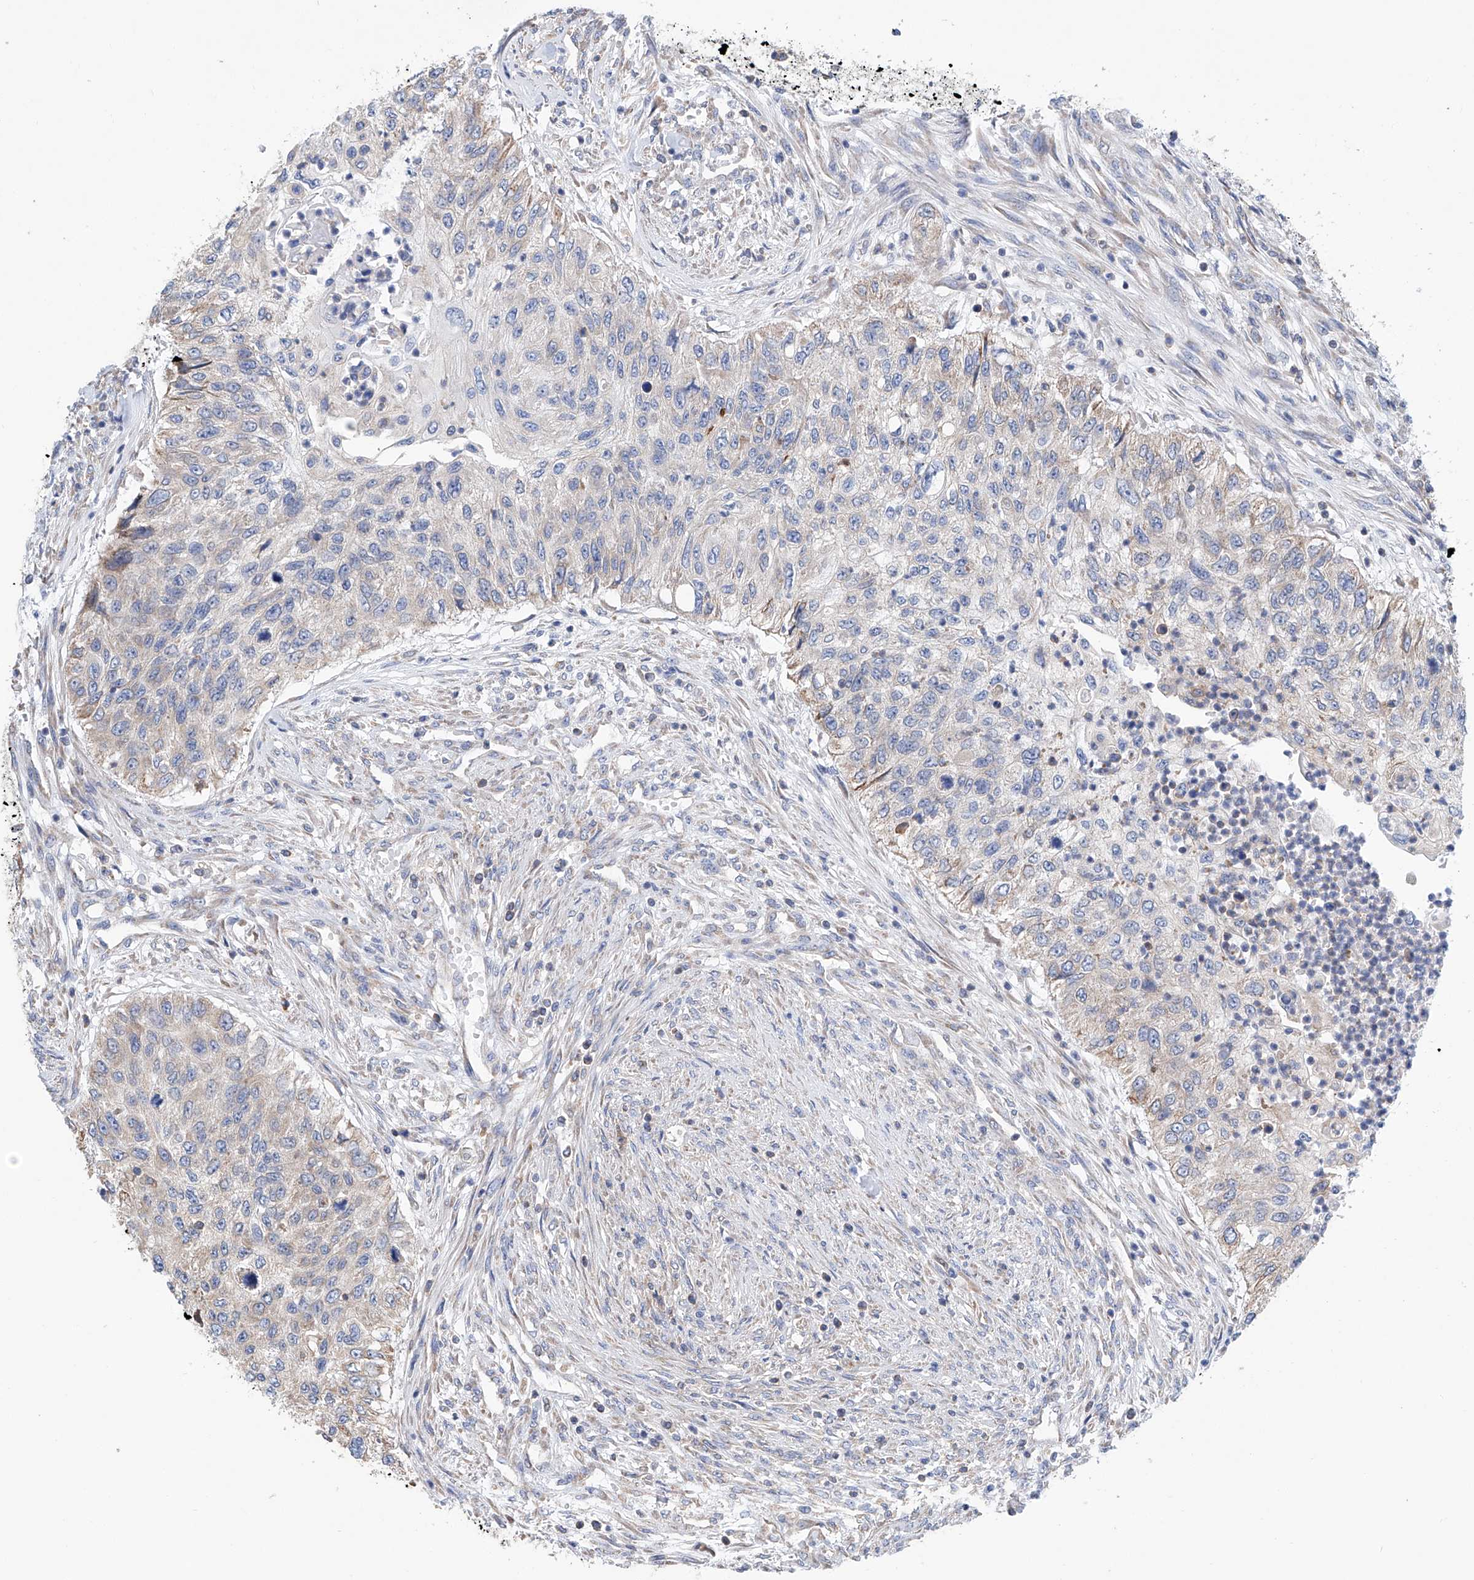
{"staining": {"intensity": "negative", "quantity": "none", "location": "none"}, "tissue": "urothelial cancer", "cell_type": "Tumor cells", "image_type": "cancer", "snomed": [{"axis": "morphology", "description": "Urothelial carcinoma, High grade"}, {"axis": "topography", "description": "Urinary bladder"}], "caption": "DAB (3,3'-diaminobenzidine) immunohistochemical staining of urothelial cancer reveals no significant expression in tumor cells. The staining was performed using DAB to visualize the protein expression in brown, while the nuclei were stained in blue with hematoxylin (Magnification: 20x).", "gene": "MAD2L1", "patient": {"sex": "female", "age": 60}}